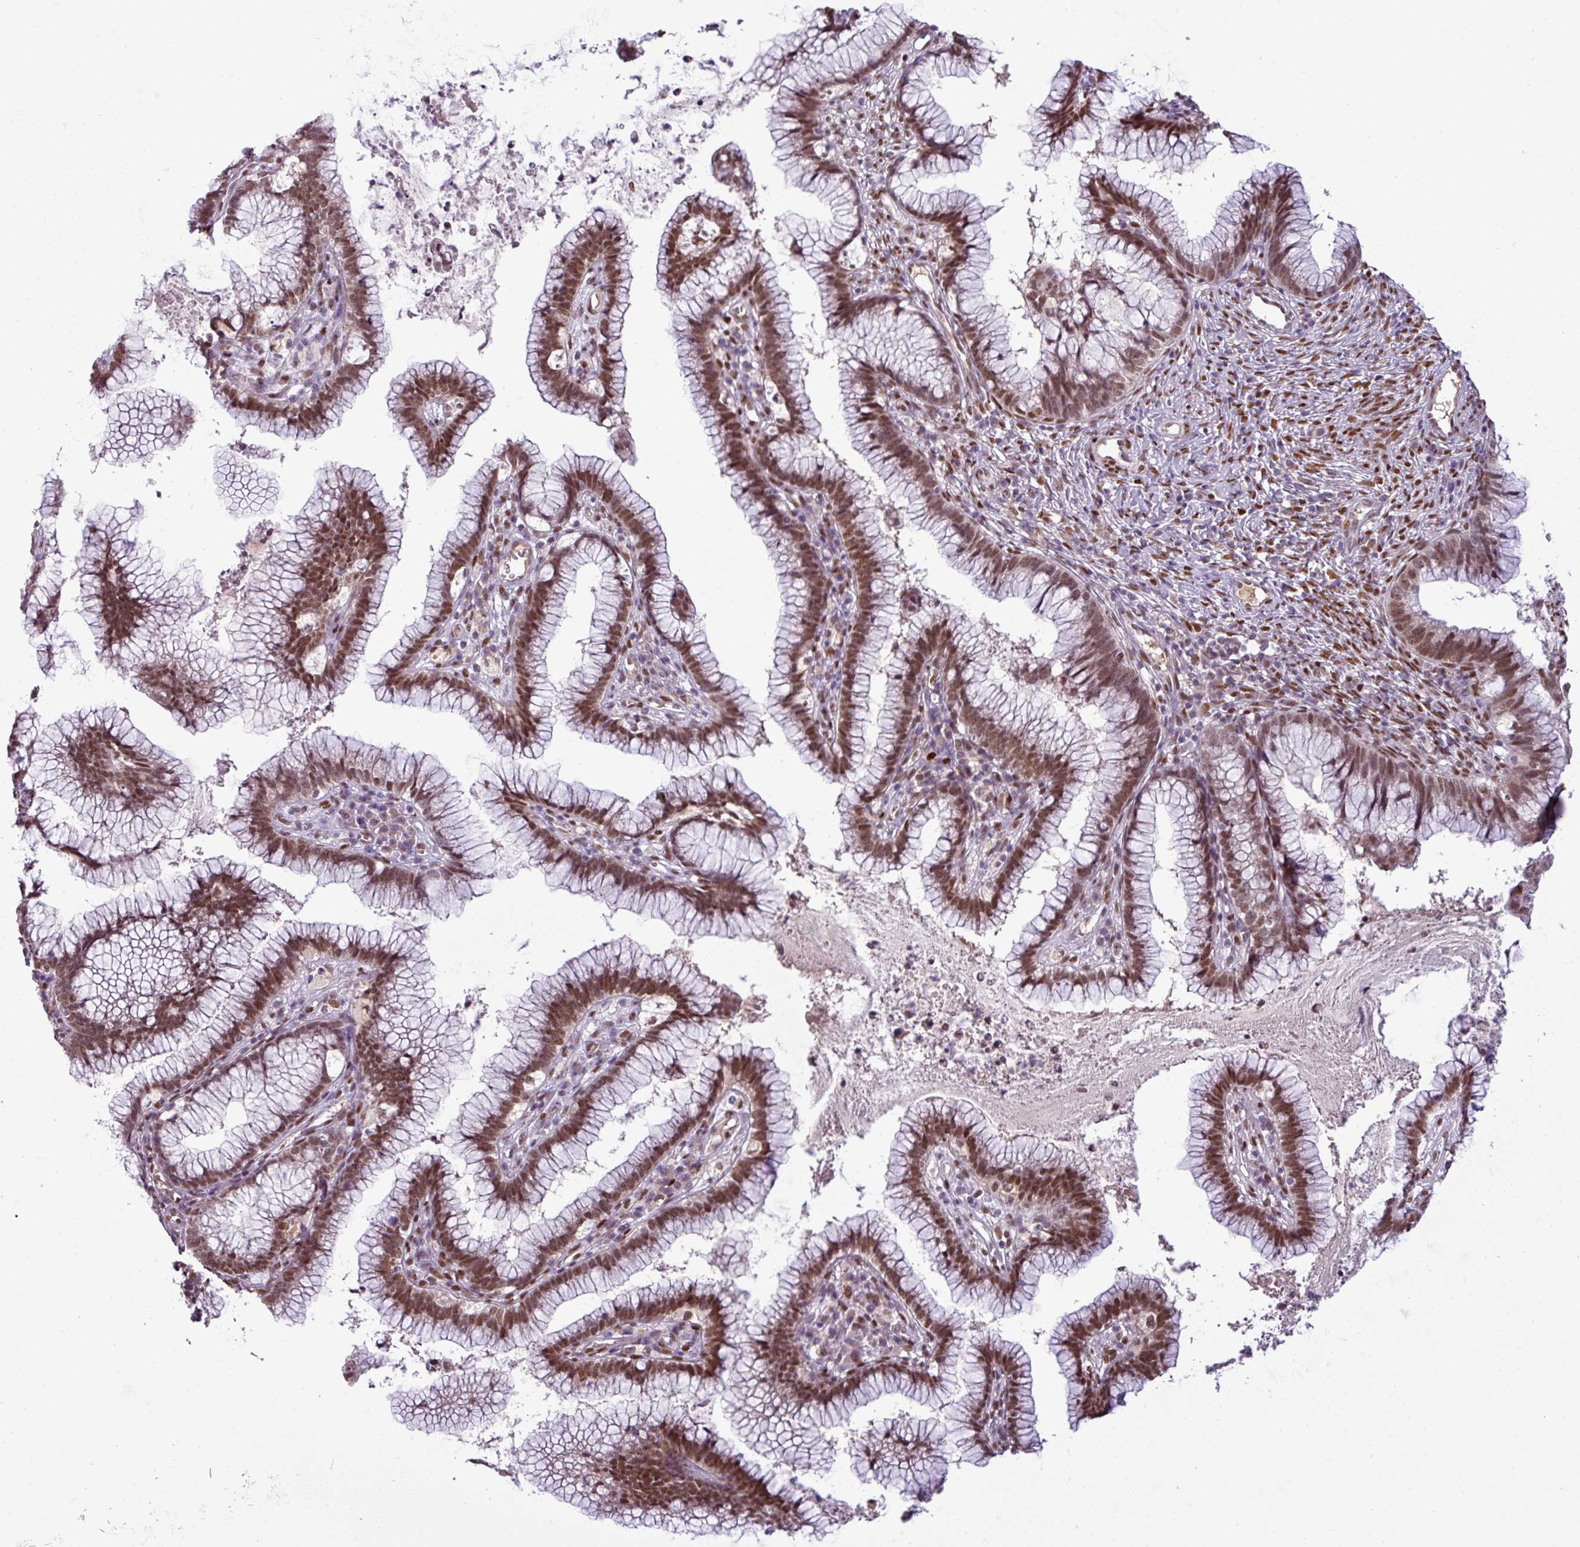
{"staining": {"intensity": "strong", "quantity": ">75%", "location": "nuclear"}, "tissue": "cervical cancer", "cell_type": "Tumor cells", "image_type": "cancer", "snomed": [{"axis": "morphology", "description": "Adenocarcinoma, NOS"}, {"axis": "topography", "description": "Cervix"}], "caption": "Protein analysis of cervical adenocarcinoma tissue displays strong nuclear staining in about >75% of tumor cells. The protein of interest is stained brown, and the nuclei are stained in blue (DAB IHC with brightfield microscopy, high magnification).", "gene": "IRF2BPL", "patient": {"sex": "female", "age": 36}}